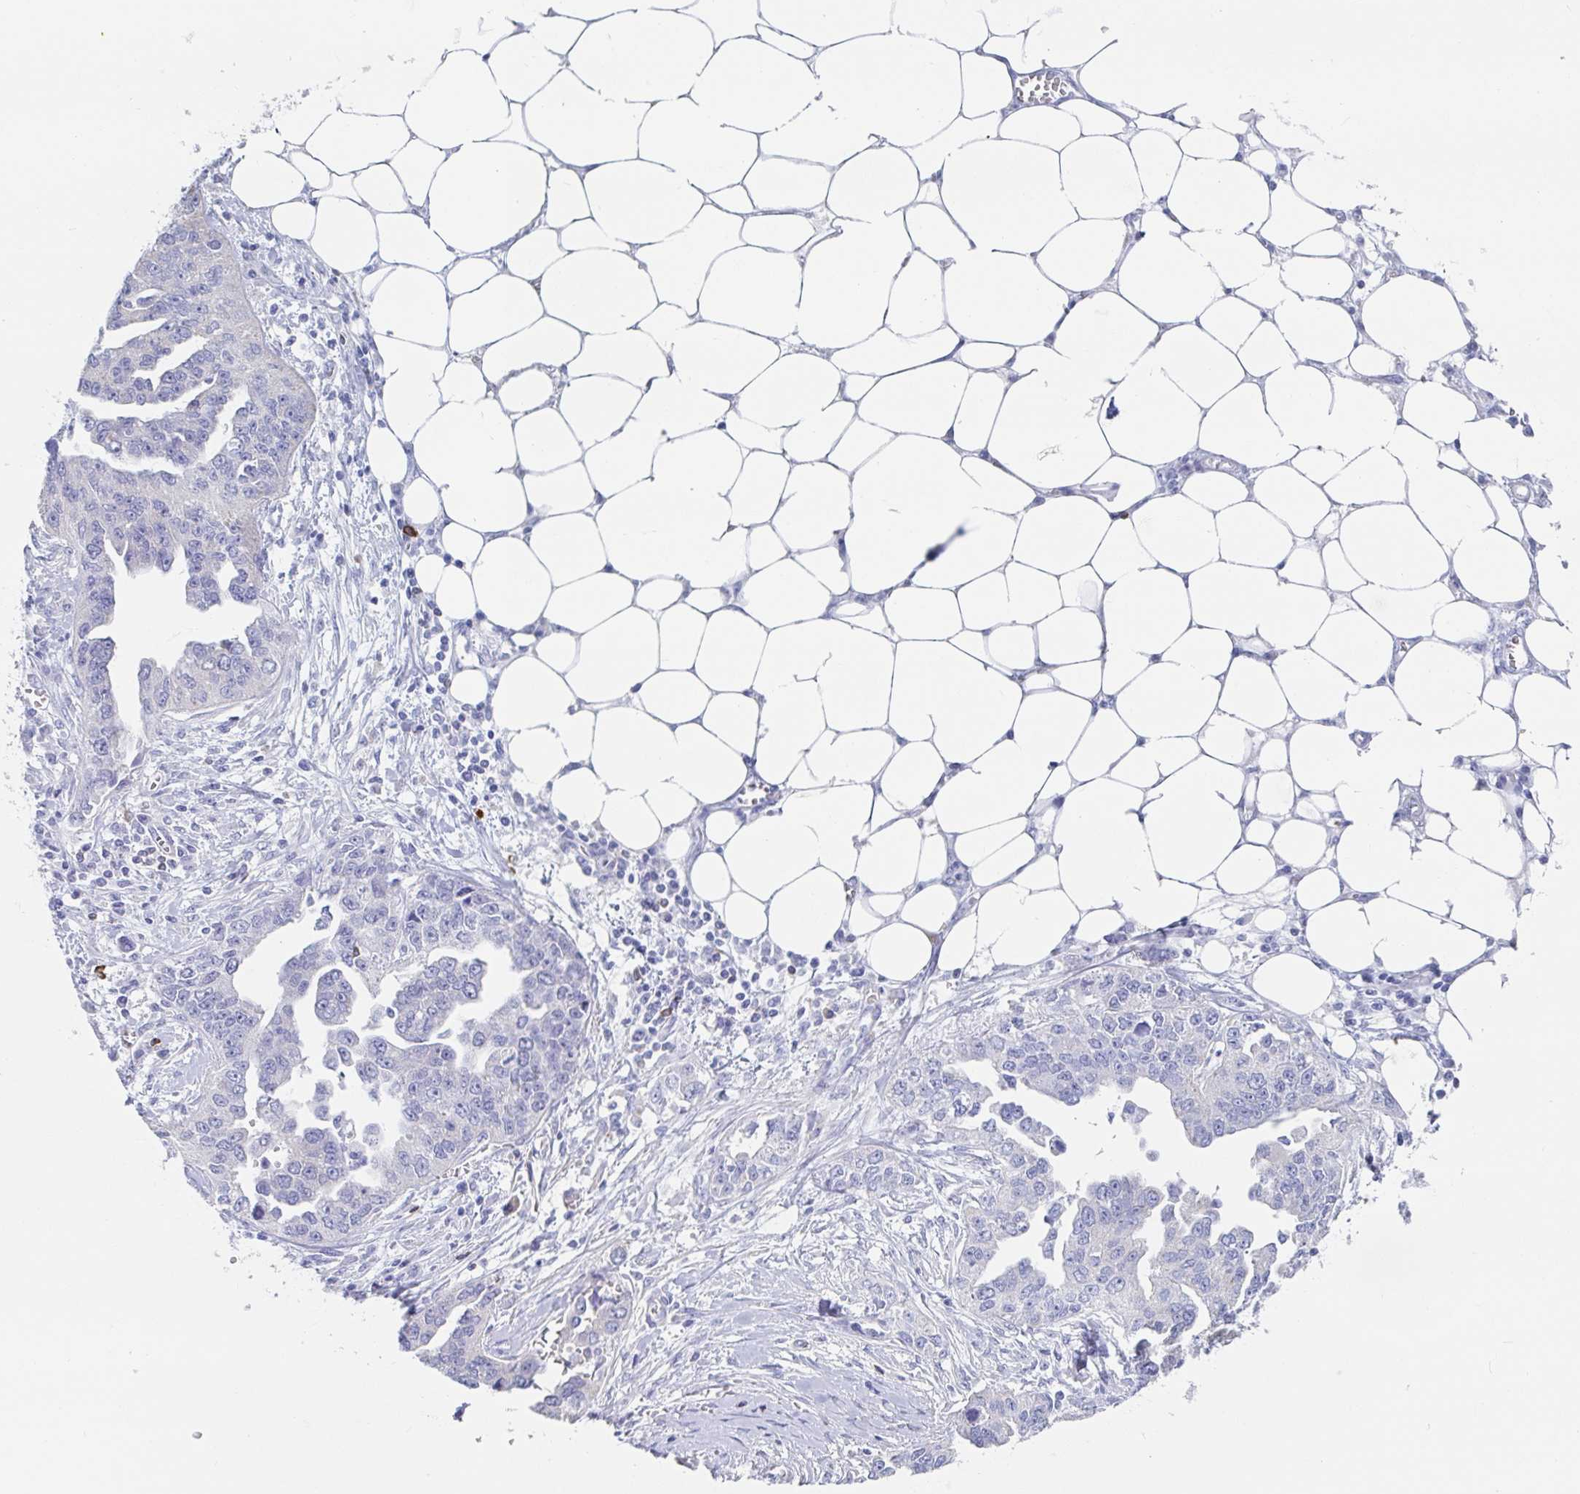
{"staining": {"intensity": "negative", "quantity": "none", "location": "none"}, "tissue": "ovarian cancer", "cell_type": "Tumor cells", "image_type": "cancer", "snomed": [{"axis": "morphology", "description": "Cystadenocarcinoma, serous, NOS"}, {"axis": "topography", "description": "Ovary"}], "caption": "Tumor cells are negative for brown protein staining in ovarian cancer (serous cystadenocarcinoma).", "gene": "PACSIN1", "patient": {"sex": "female", "age": 75}}